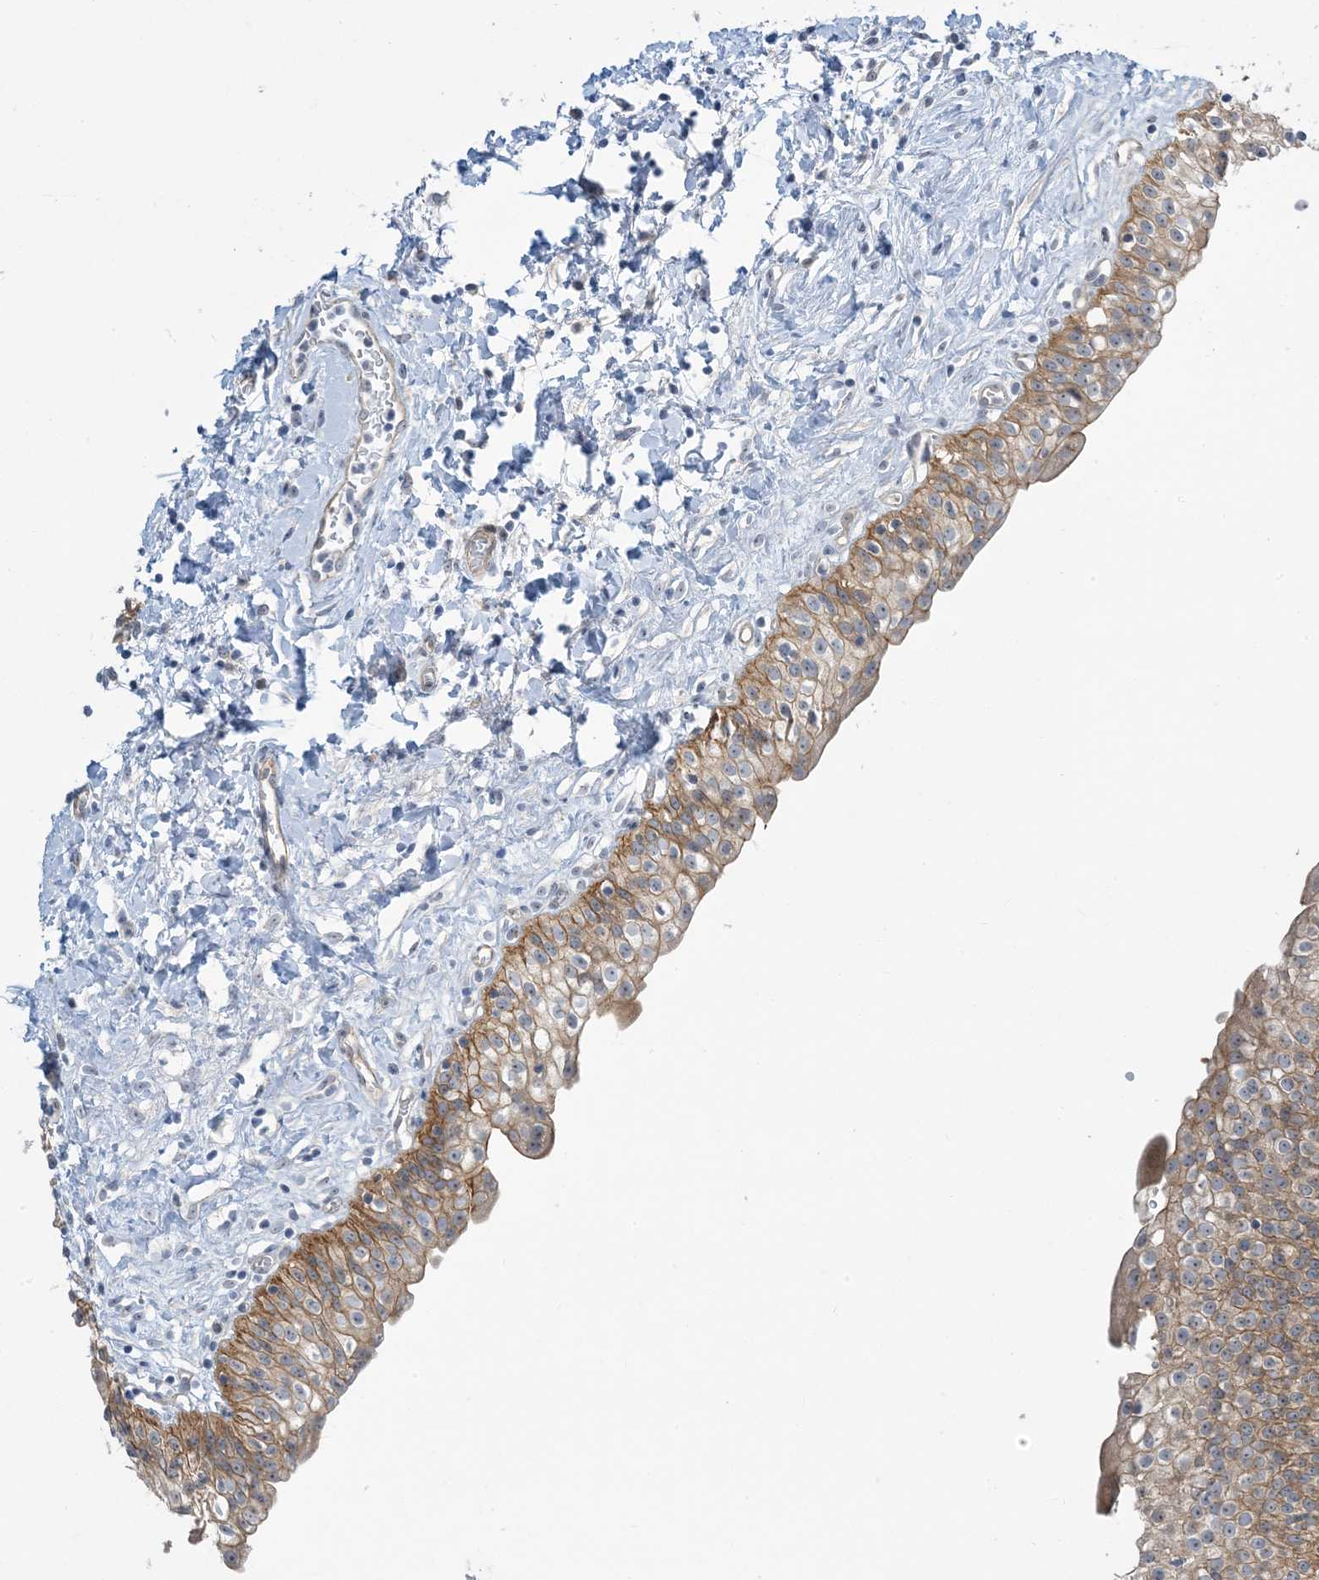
{"staining": {"intensity": "moderate", "quantity": ">75%", "location": "cytoplasmic/membranous"}, "tissue": "urinary bladder", "cell_type": "Urothelial cells", "image_type": "normal", "snomed": [{"axis": "morphology", "description": "Normal tissue, NOS"}, {"axis": "topography", "description": "Urinary bladder"}], "caption": "High-magnification brightfield microscopy of normal urinary bladder stained with DAB (brown) and counterstained with hematoxylin (blue). urothelial cells exhibit moderate cytoplasmic/membranous expression is seen in about>75% of cells.", "gene": "IL36B", "patient": {"sex": "male", "age": 51}}